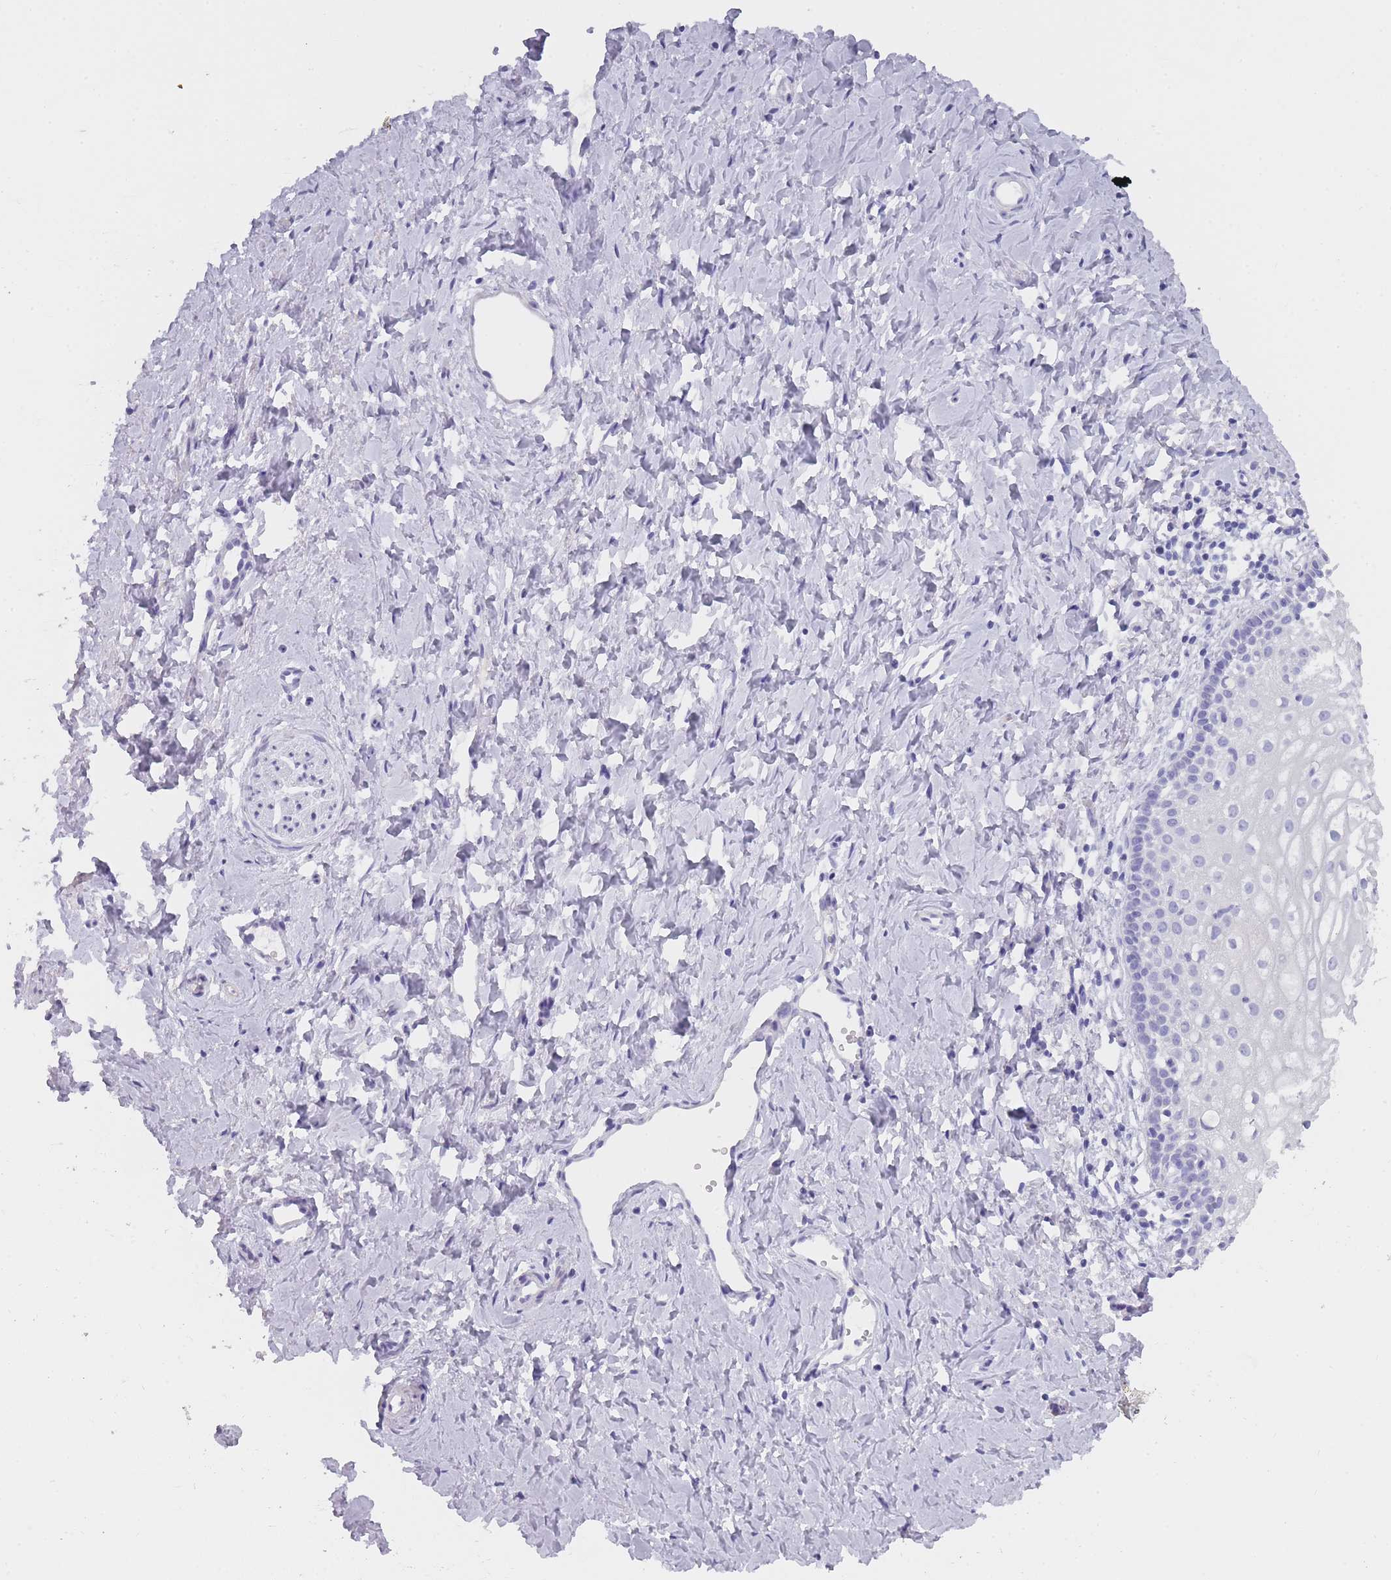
{"staining": {"intensity": "negative", "quantity": "none", "location": "none"}, "tissue": "vagina", "cell_type": "Squamous epithelial cells", "image_type": "normal", "snomed": [{"axis": "morphology", "description": "Normal tissue, NOS"}, {"axis": "topography", "description": "Vagina"}], "caption": "The immunohistochemistry (IHC) photomicrograph has no significant expression in squamous epithelial cells of vagina. (DAB IHC with hematoxylin counter stain).", "gene": "TCP11X1", "patient": {"sex": "female", "age": 56}}